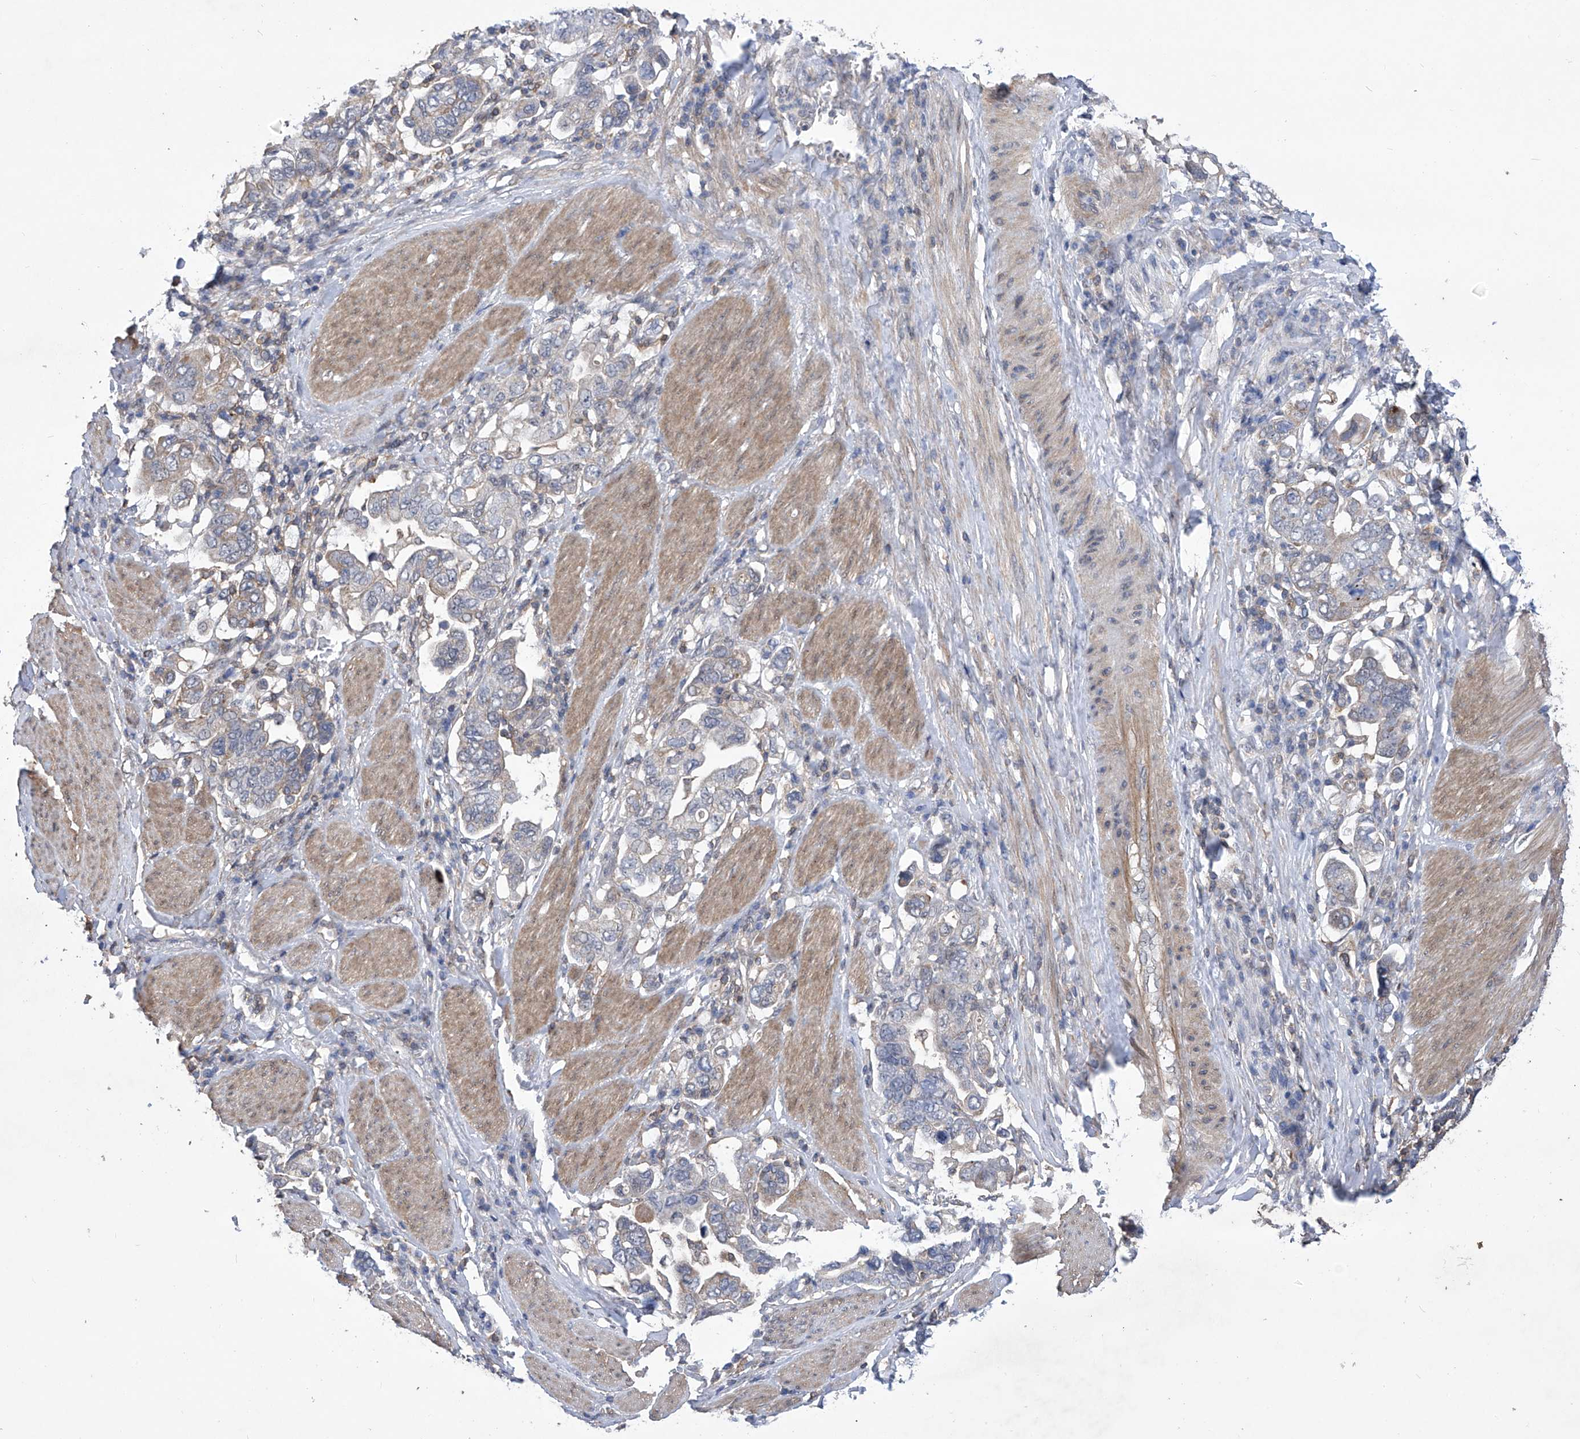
{"staining": {"intensity": "weak", "quantity": "<25%", "location": "cytoplasmic/membranous"}, "tissue": "stomach cancer", "cell_type": "Tumor cells", "image_type": "cancer", "snomed": [{"axis": "morphology", "description": "Adenocarcinoma, NOS"}, {"axis": "topography", "description": "Stomach, upper"}], "caption": "Stomach cancer (adenocarcinoma) stained for a protein using IHC reveals no staining tumor cells.", "gene": "KIFC2", "patient": {"sex": "male", "age": 62}}